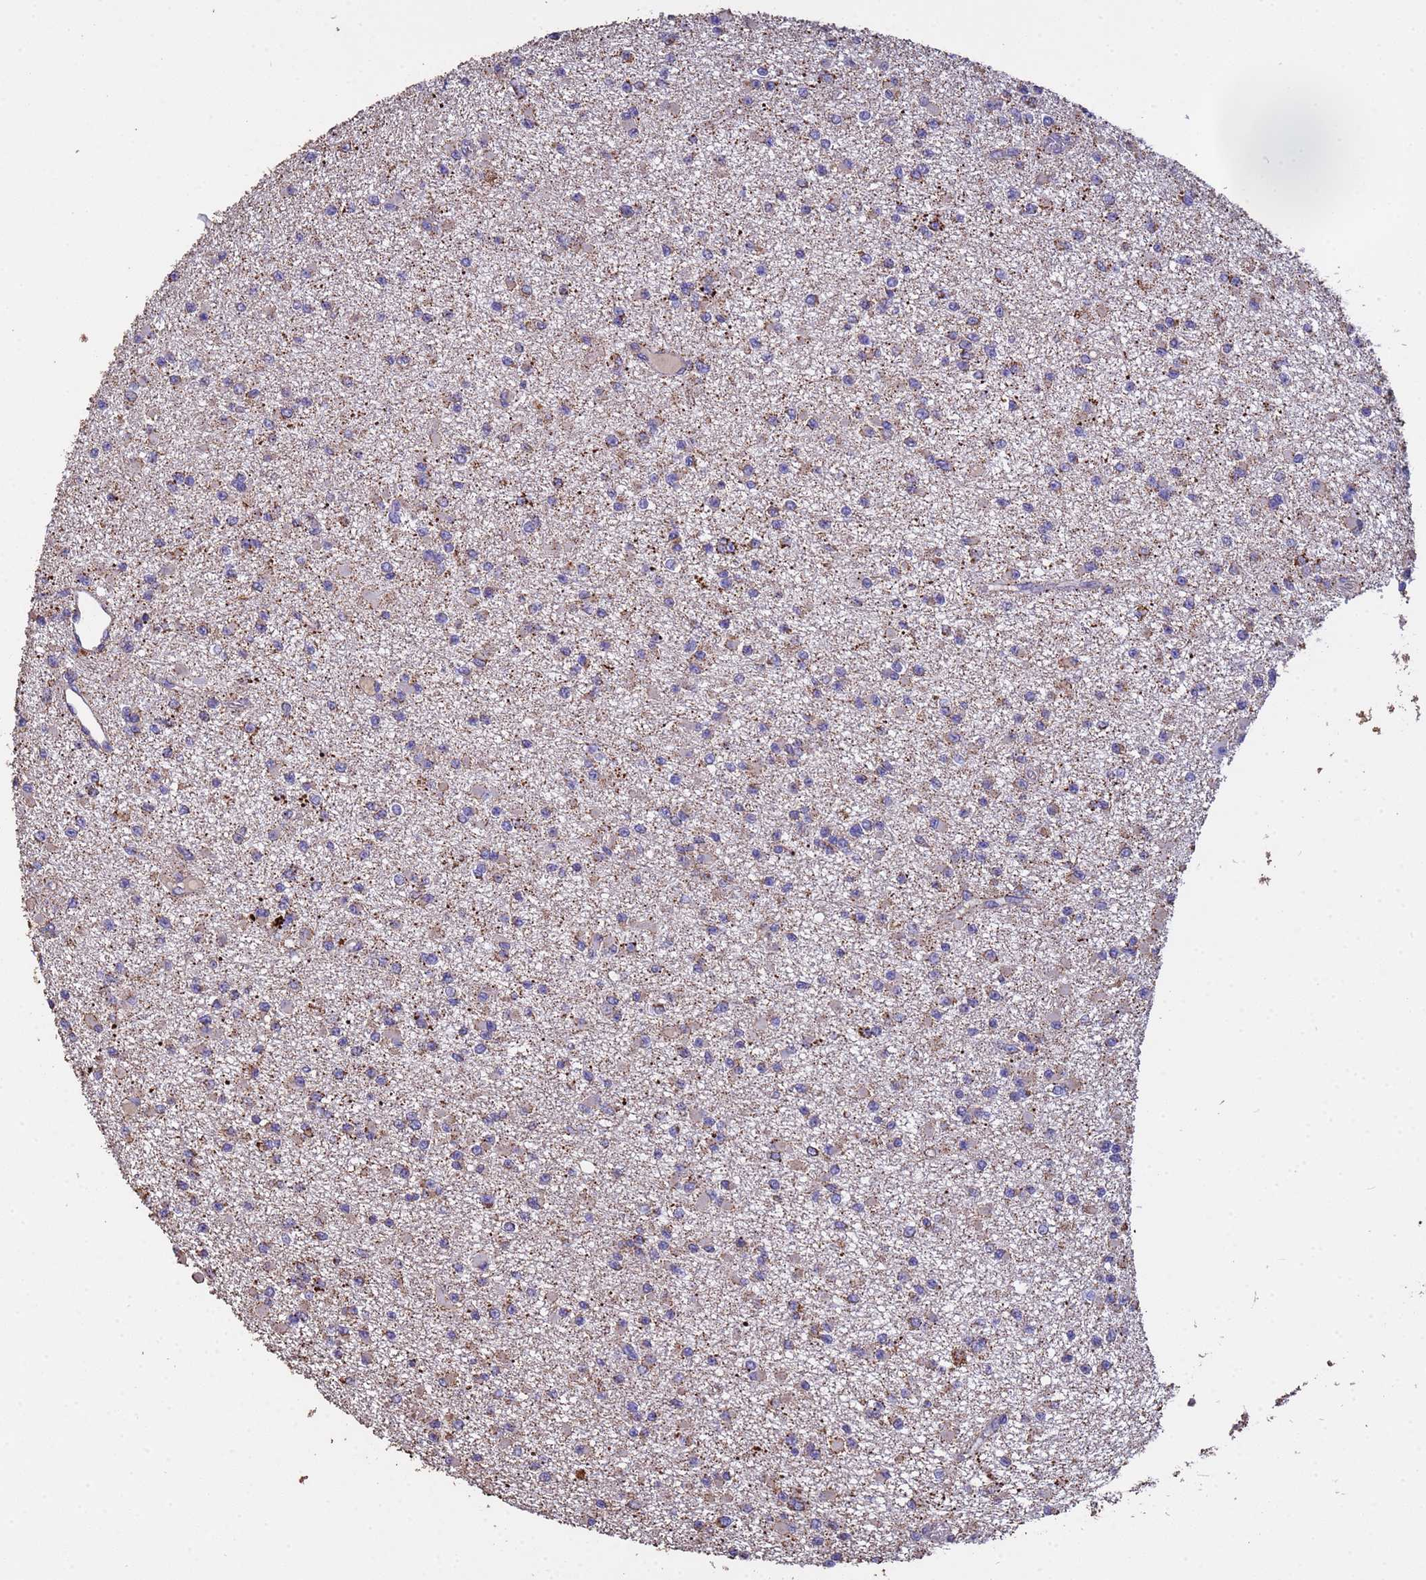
{"staining": {"intensity": "moderate", "quantity": "<25%", "location": "cytoplasmic/membranous"}, "tissue": "glioma", "cell_type": "Tumor cells", "image_type": "cancer", "snomed": [{"axis": "morphology", "description": "Glioma, malignant, Low grade"}, {"axis": "topography", "description": "Brain"}], "caption": "IHC histopathology image of neoplastic tissue: malignant glioma (low-grade) stained using immunohistochemistry (IHC) shows low levels of moderate protein expression localized specifically in the cytoplasmic/membranous of tumor cells, appearing as a cytoplasmic/membranous brown color.", "gene": "ZNFX1", "patient": {"sex": "female", "age": 22}}